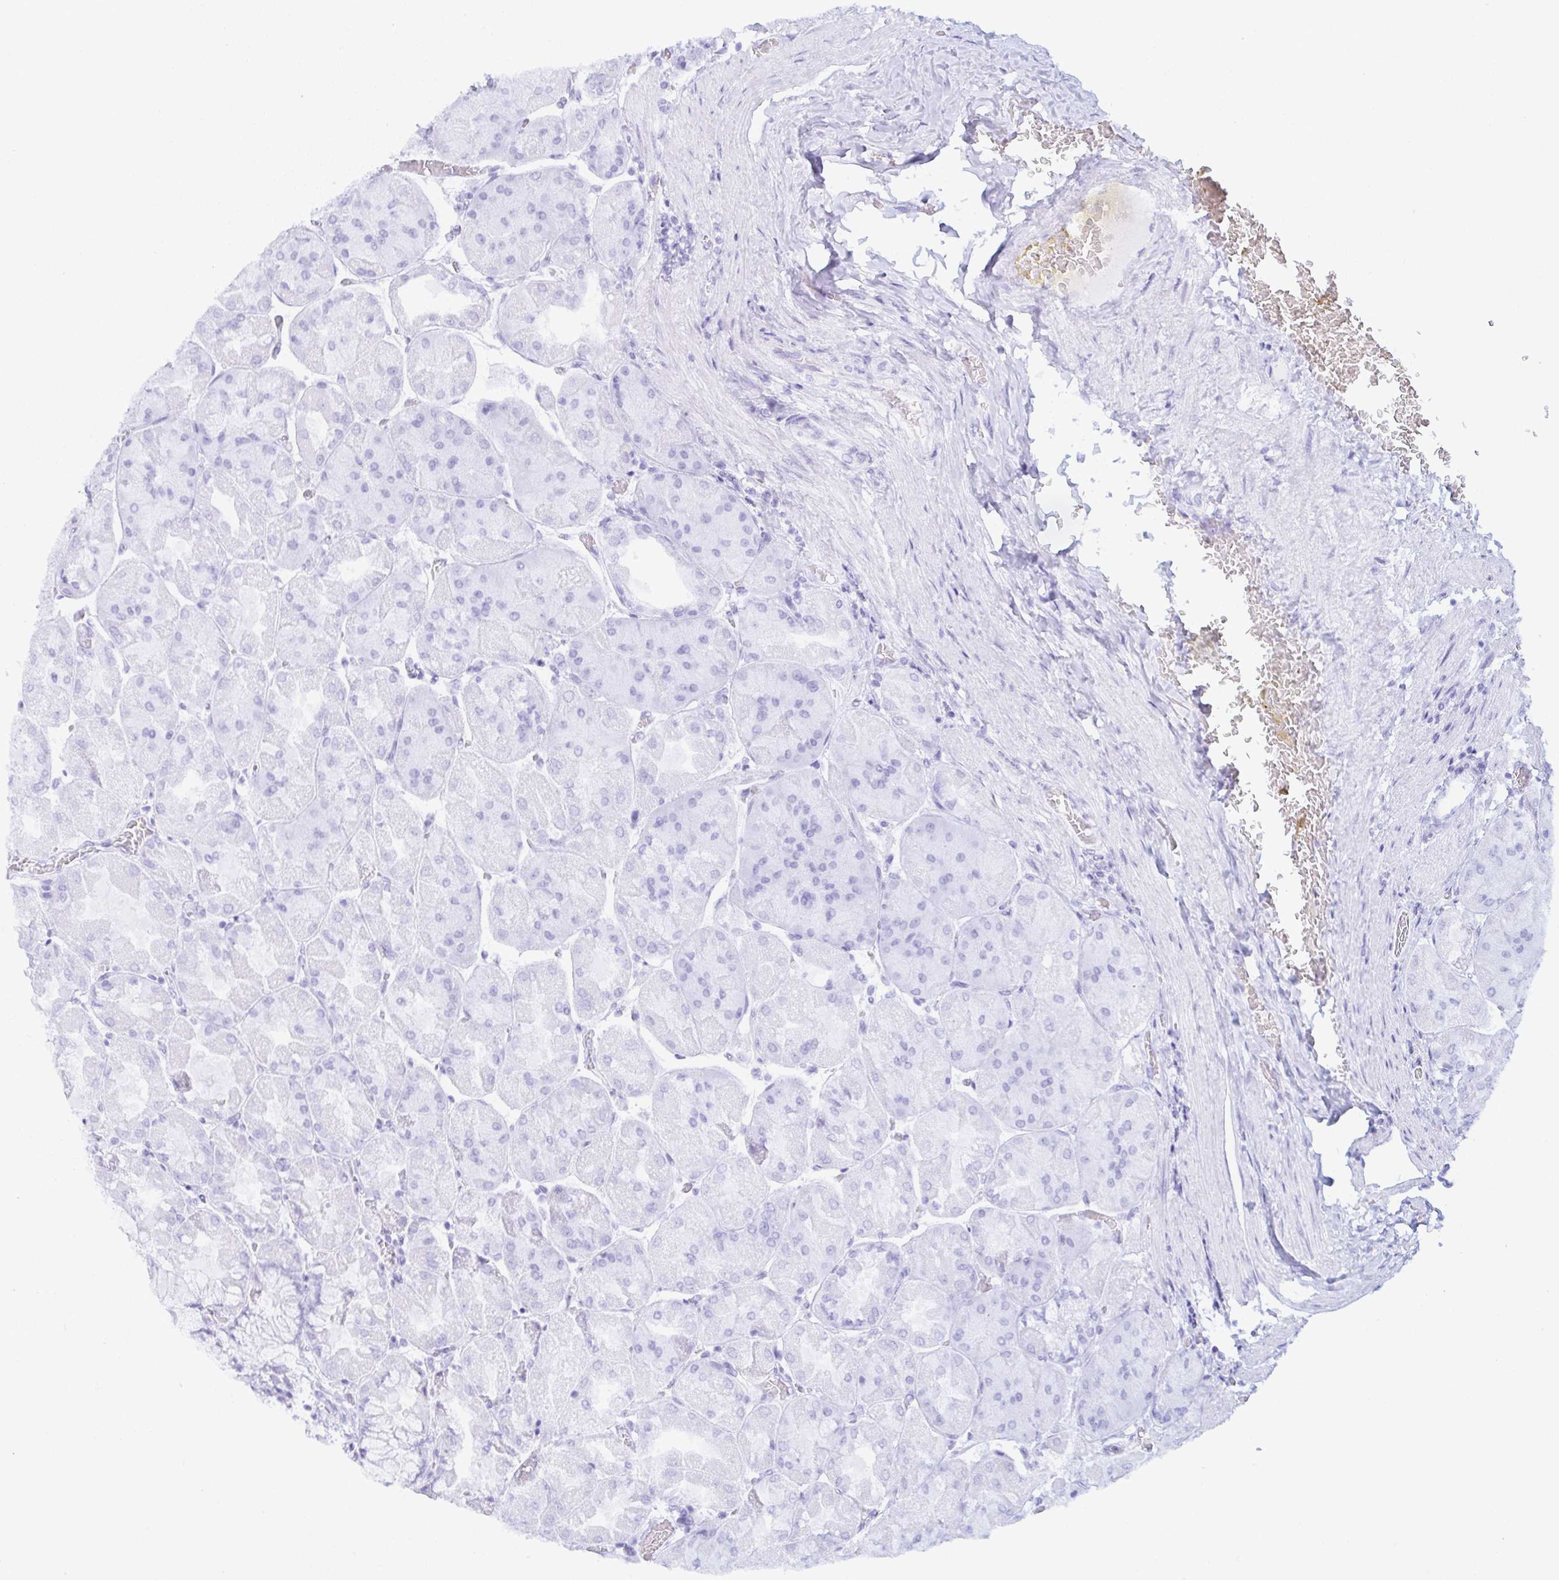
{"staining": {"intensity": "negative", "quantity": "none", "location": "none"}, "tissue": "stomach", "cell_type": "Glandular cells", "image_type": "normal", "snomed": [{"axis": "morphology", "description": "Normal tissue, NOS"}, {"axis": "topography", "description": "Stomach"}], "caption": "DAB (3,3'-diaminobenzidine) immunohistochemical staining of unremarkable human stomach shows no significant expression in glandular cells.", "gene": "SKP2", "patient": {"sex": "female", "age": 61}}